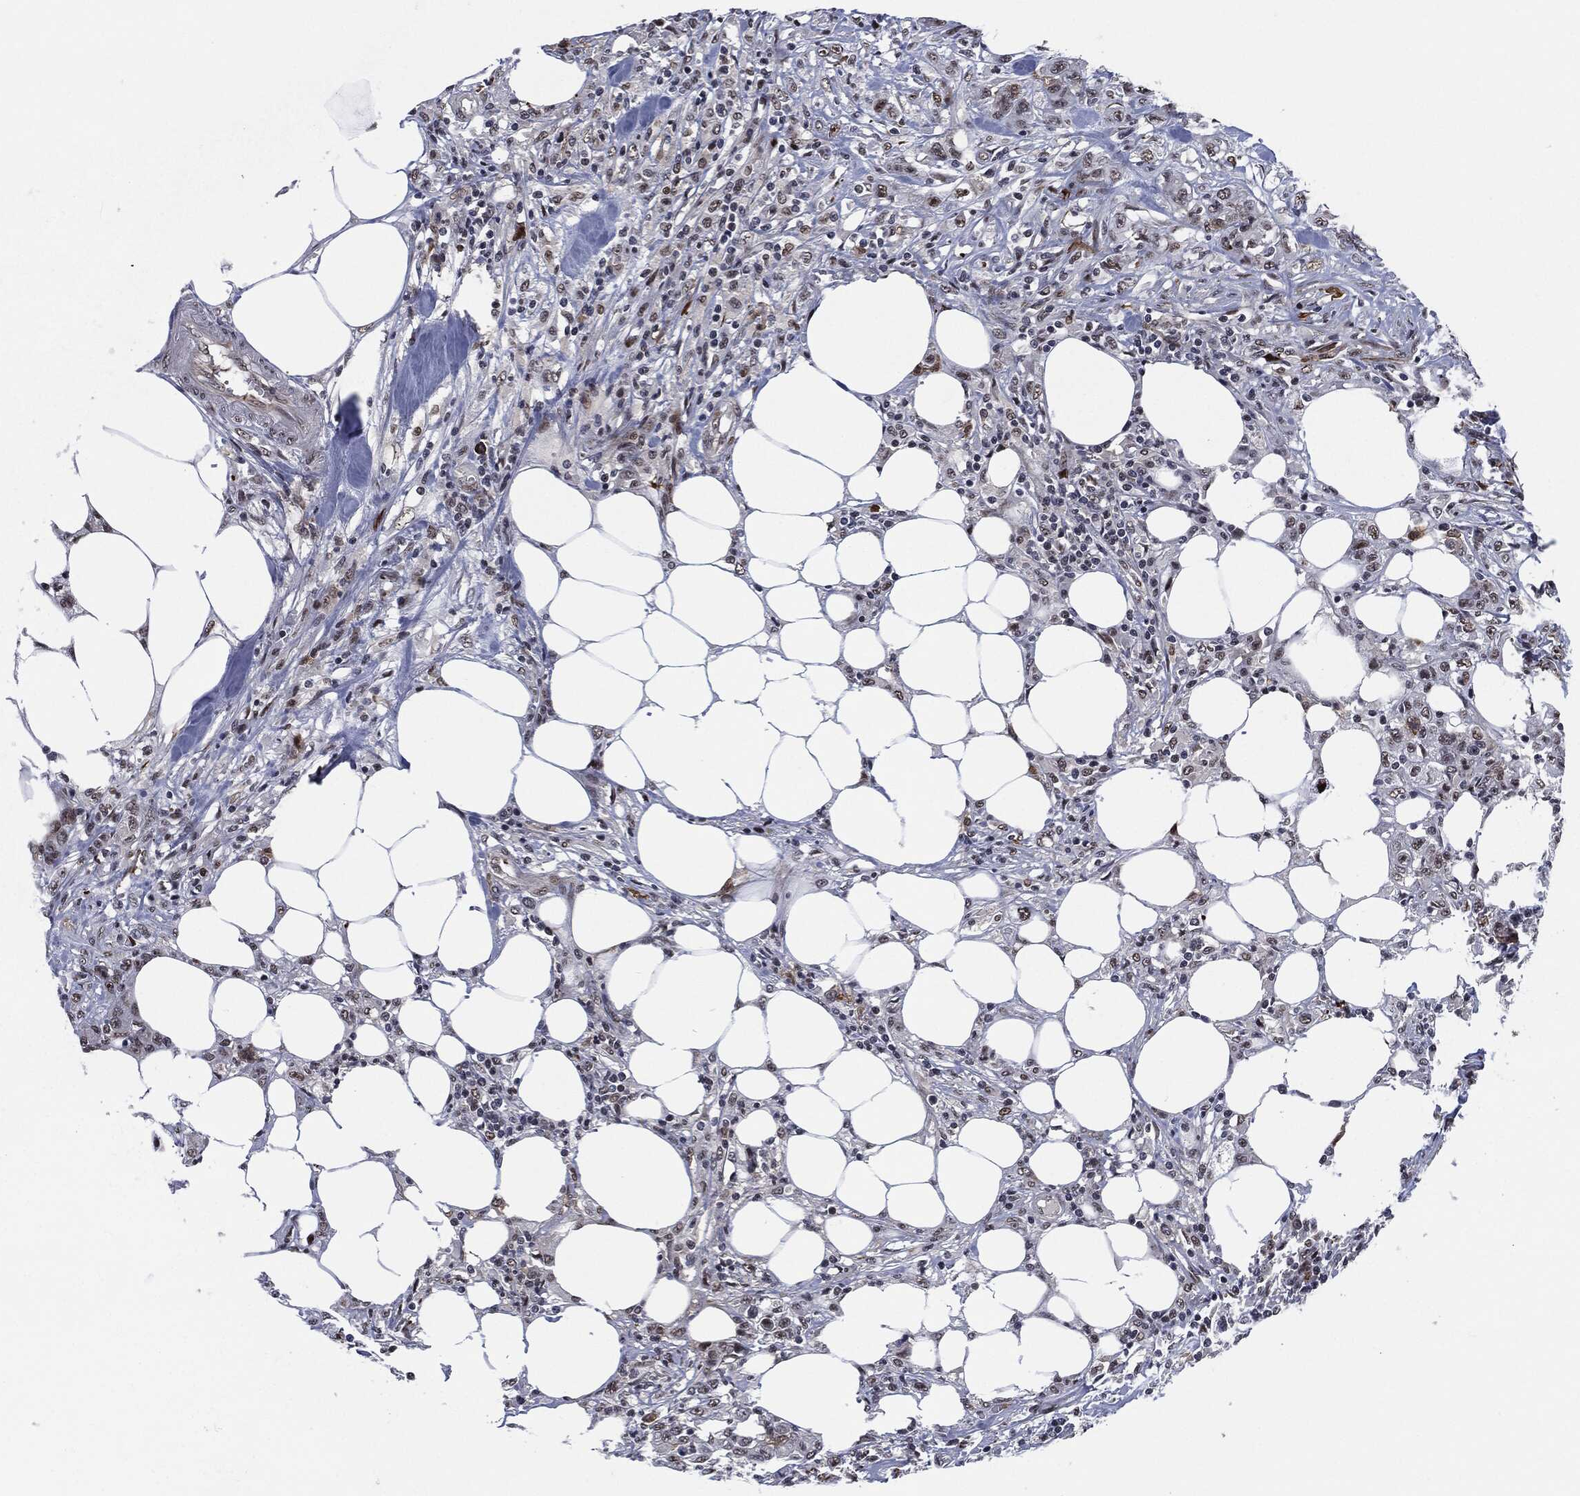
{"staining": {"intensity": "negative", "quantity": "none", "location": "none"}, "tissue": "colorectal cancer", "cell_type": "Tumor cells", "image_type": "cancer", "snomed": [{"axis": "morphology", "description": "Adenocarcinoma, NOS"}, {"axis": "topography", "description": "Colon"}], "caption": "DAB (3,3'-diaminobenzidine) immunohistochemical staining of human colorectal adenocarcinoma shows no significant expression in tumor cells.", "gene": "AKT2", "patient": {"sex": "female", "age": 48}}